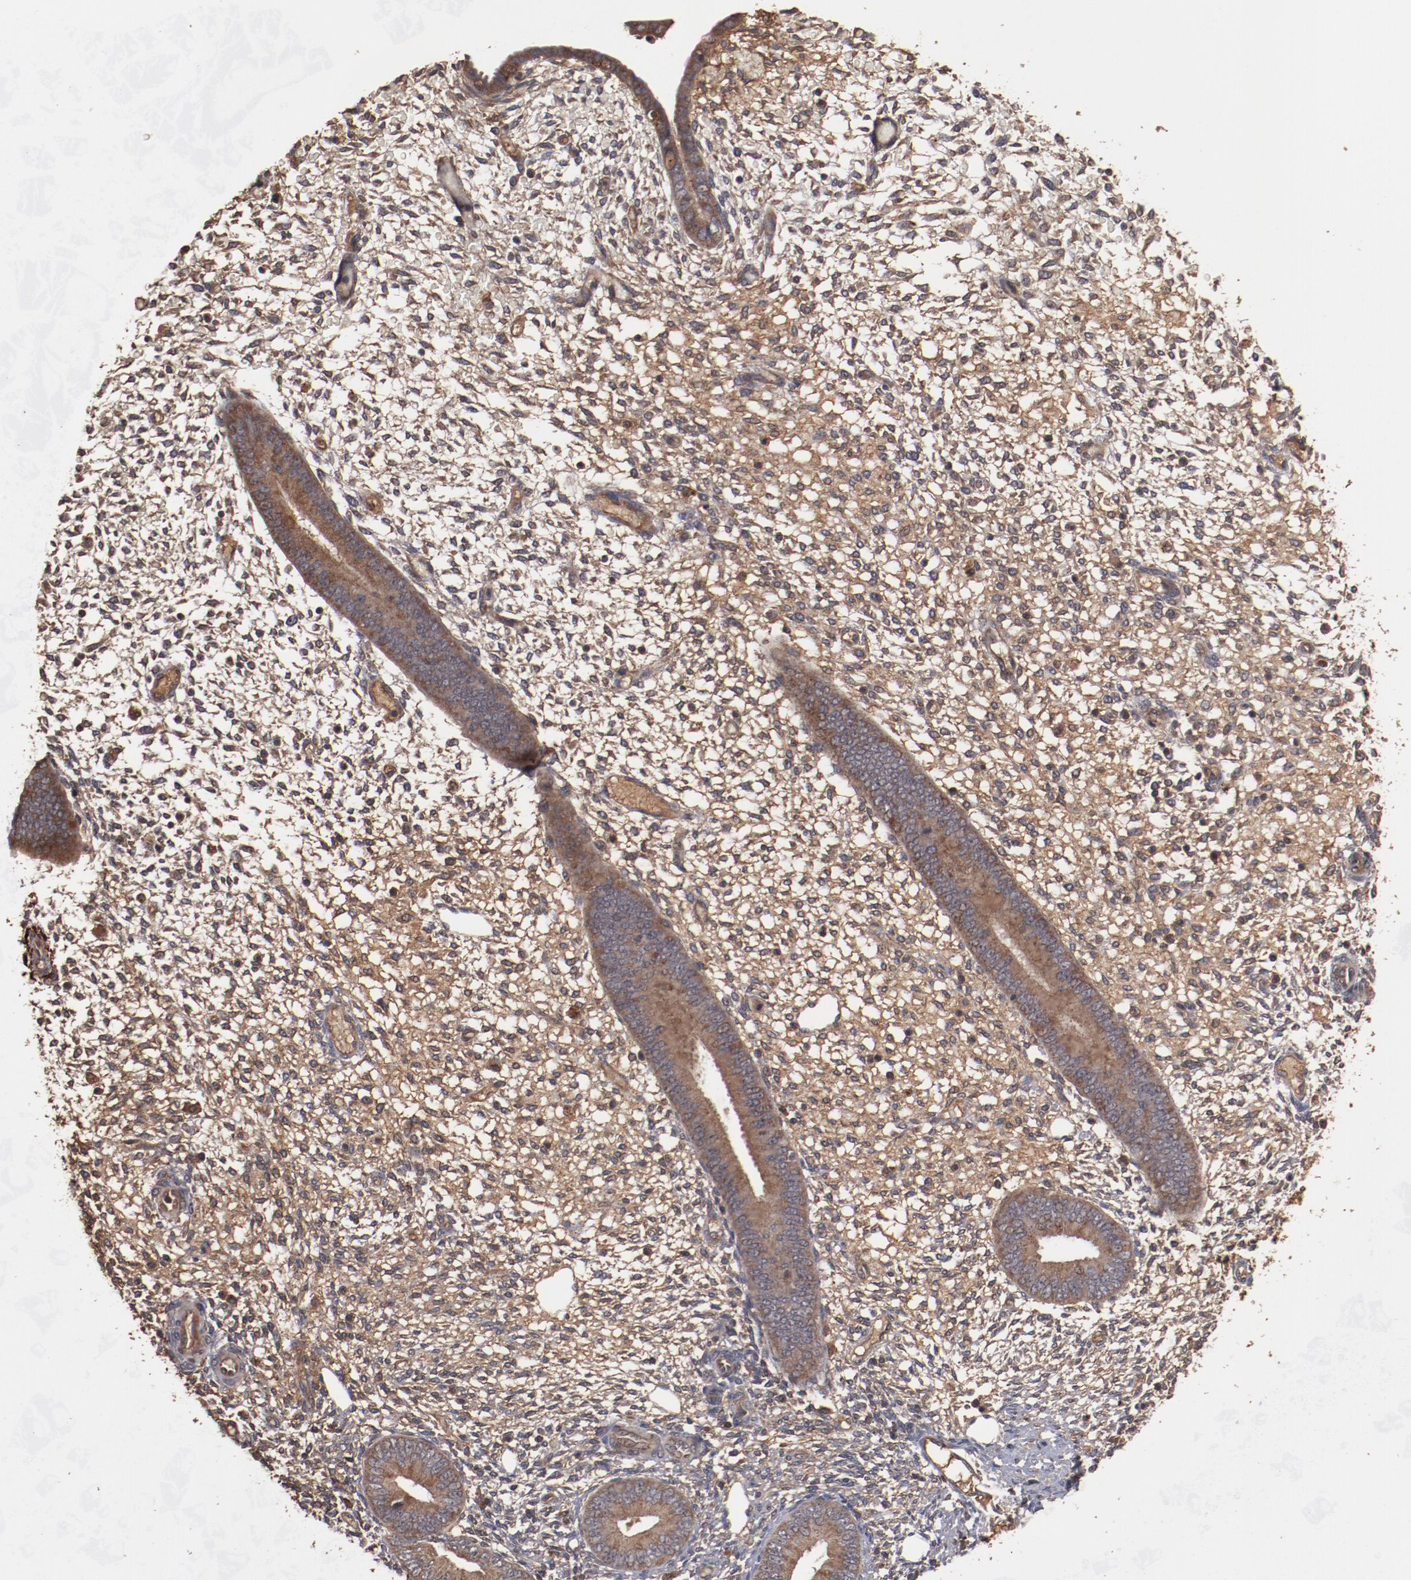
{"staining": {"intensity": "weak", "quantity": "25%-75%", "location": "cytoplasmic/membranous"}, "tissue": "endometrium", "cell_type": "Cells in endometrial stroma", "image_type": "normal", "snomed": [{"axis": "morphology", "description": "Normal tissue, NOS"}, {"axis": "topography", "description": "Endometrium"}], "caption": "Endometrium was stained to show a protein in brown. There is low levels of weak cytoplasmic/membranous staining in approximately 25%-75% of cells in endometrial stroma. (IHC, brightfield microscopy, high magnification).", "gene": "TENM1", "patient": {"sex": "female", "age": 42}}